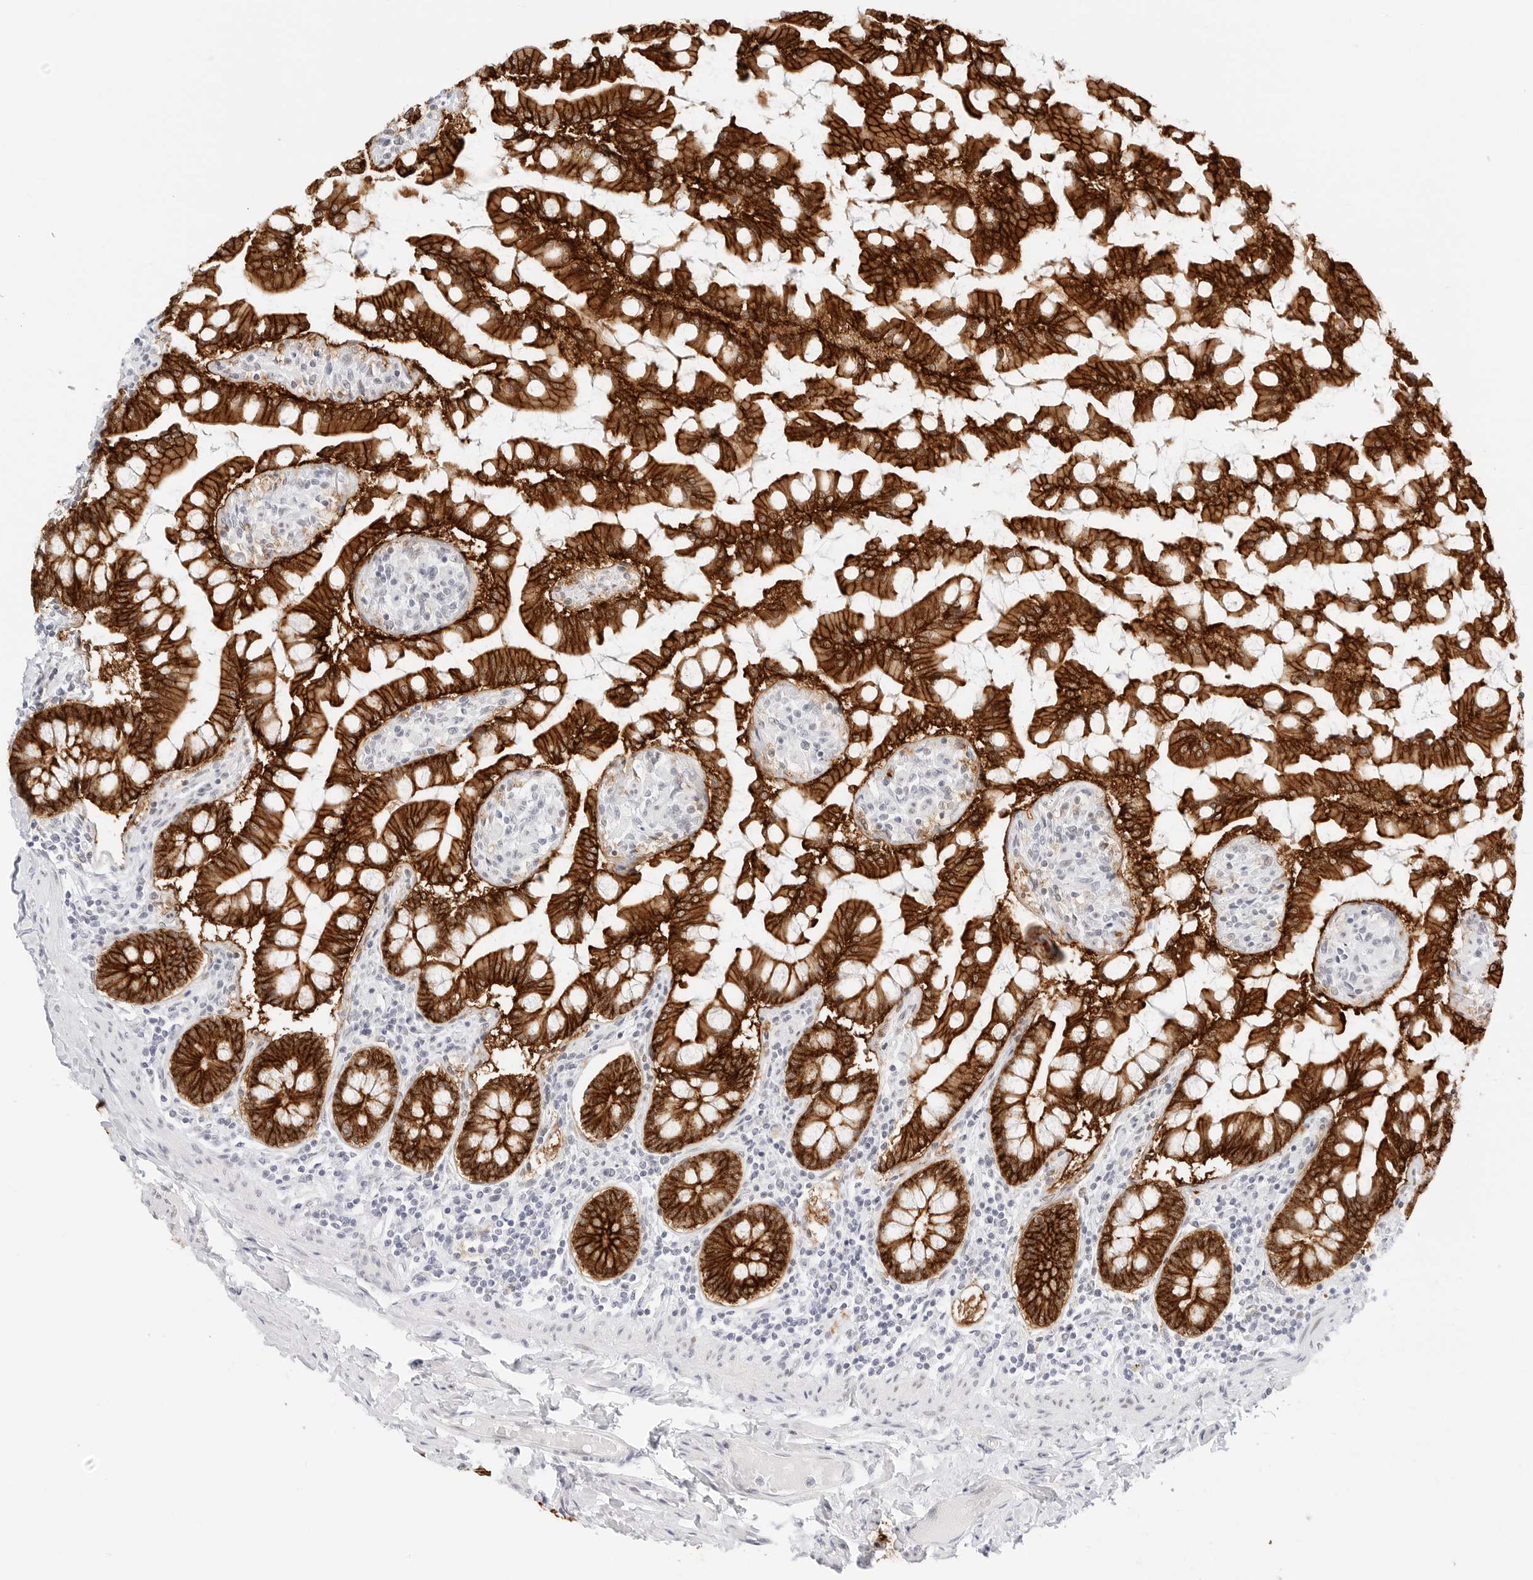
{"staining": {"intensity": "strong", "quantity": ">75%", "location": "cytoplasmic/membranous"}, "tissue": "small intestine", "cell_type": "Glandular cells", "image_type": "normal", "snomed": [{"axis": "morphology", "description": "Normal tissue, NOS"}, {"axis": "topography", "description": "Small intestine"}], "caption": "Immunohistochemical staining of benign small intestine exhibits strong cytoplasmic/membranous protein staining in about >75% of glandular cells. (IHC, brightfield microscopy, high magnification).", "gene": "CDH1", "patient": {"sex": "male", "age": 41}}